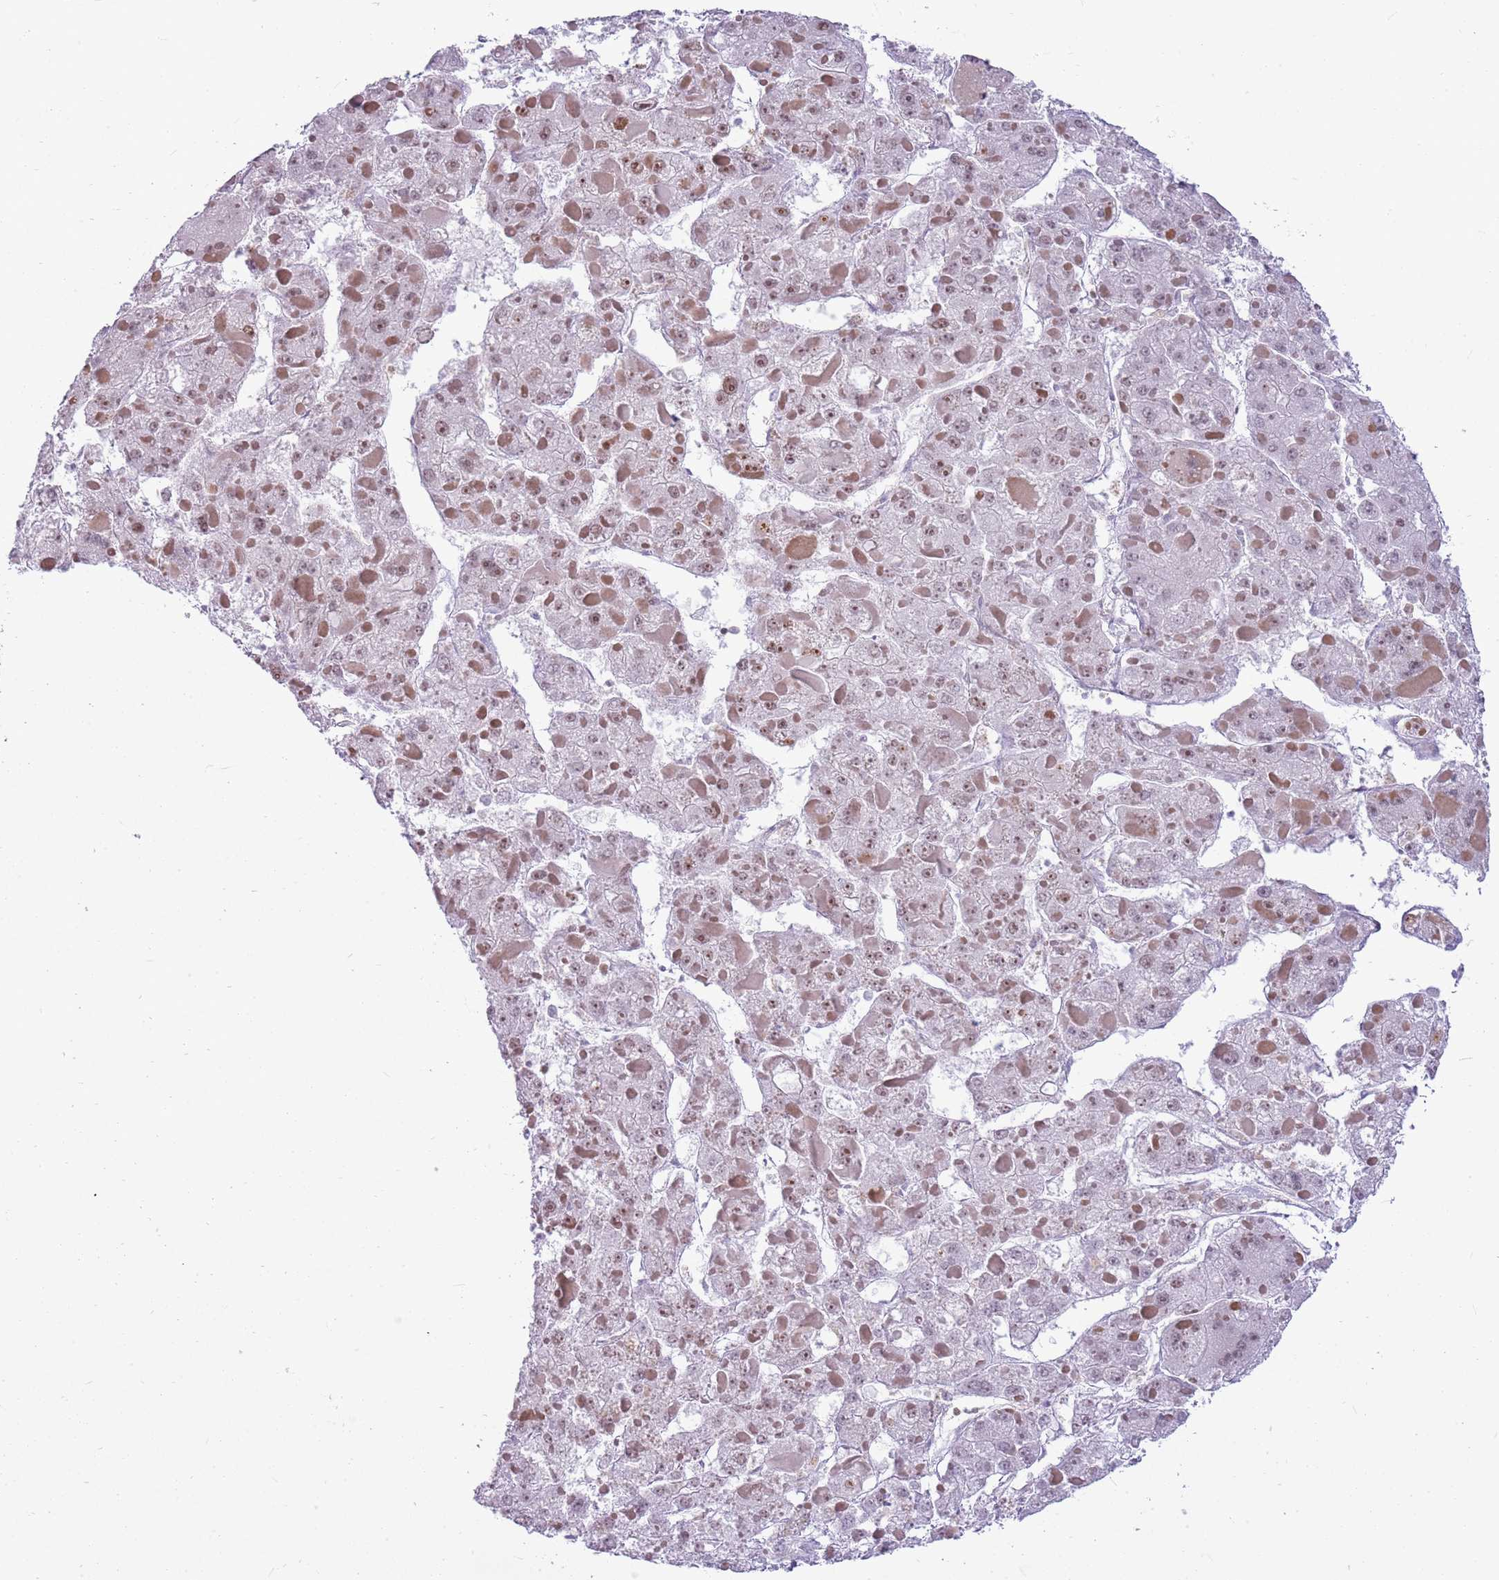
{"staining": {"intensity": "moderate", "quantity": ">75%", "location": "nuclear"}, "tissue": "liver cancer", "cell_type": "Tumor cells", "image_type": "cancer", "snomed": [{"axis": "morphology", "description": "Carcinoma, Hepatocellular, NOS"}, {"axis": "topography", "description": "Liver"}], "caption": "The histopathology image exhibits immunohistochemical staining of liver cancer (hepatocellular carcinoma). There is moderate nuclear expression is identified in approximately >75% of tumor cells.", "gene": "DHX32", "patient": {"sex": "female", "age": 73}}